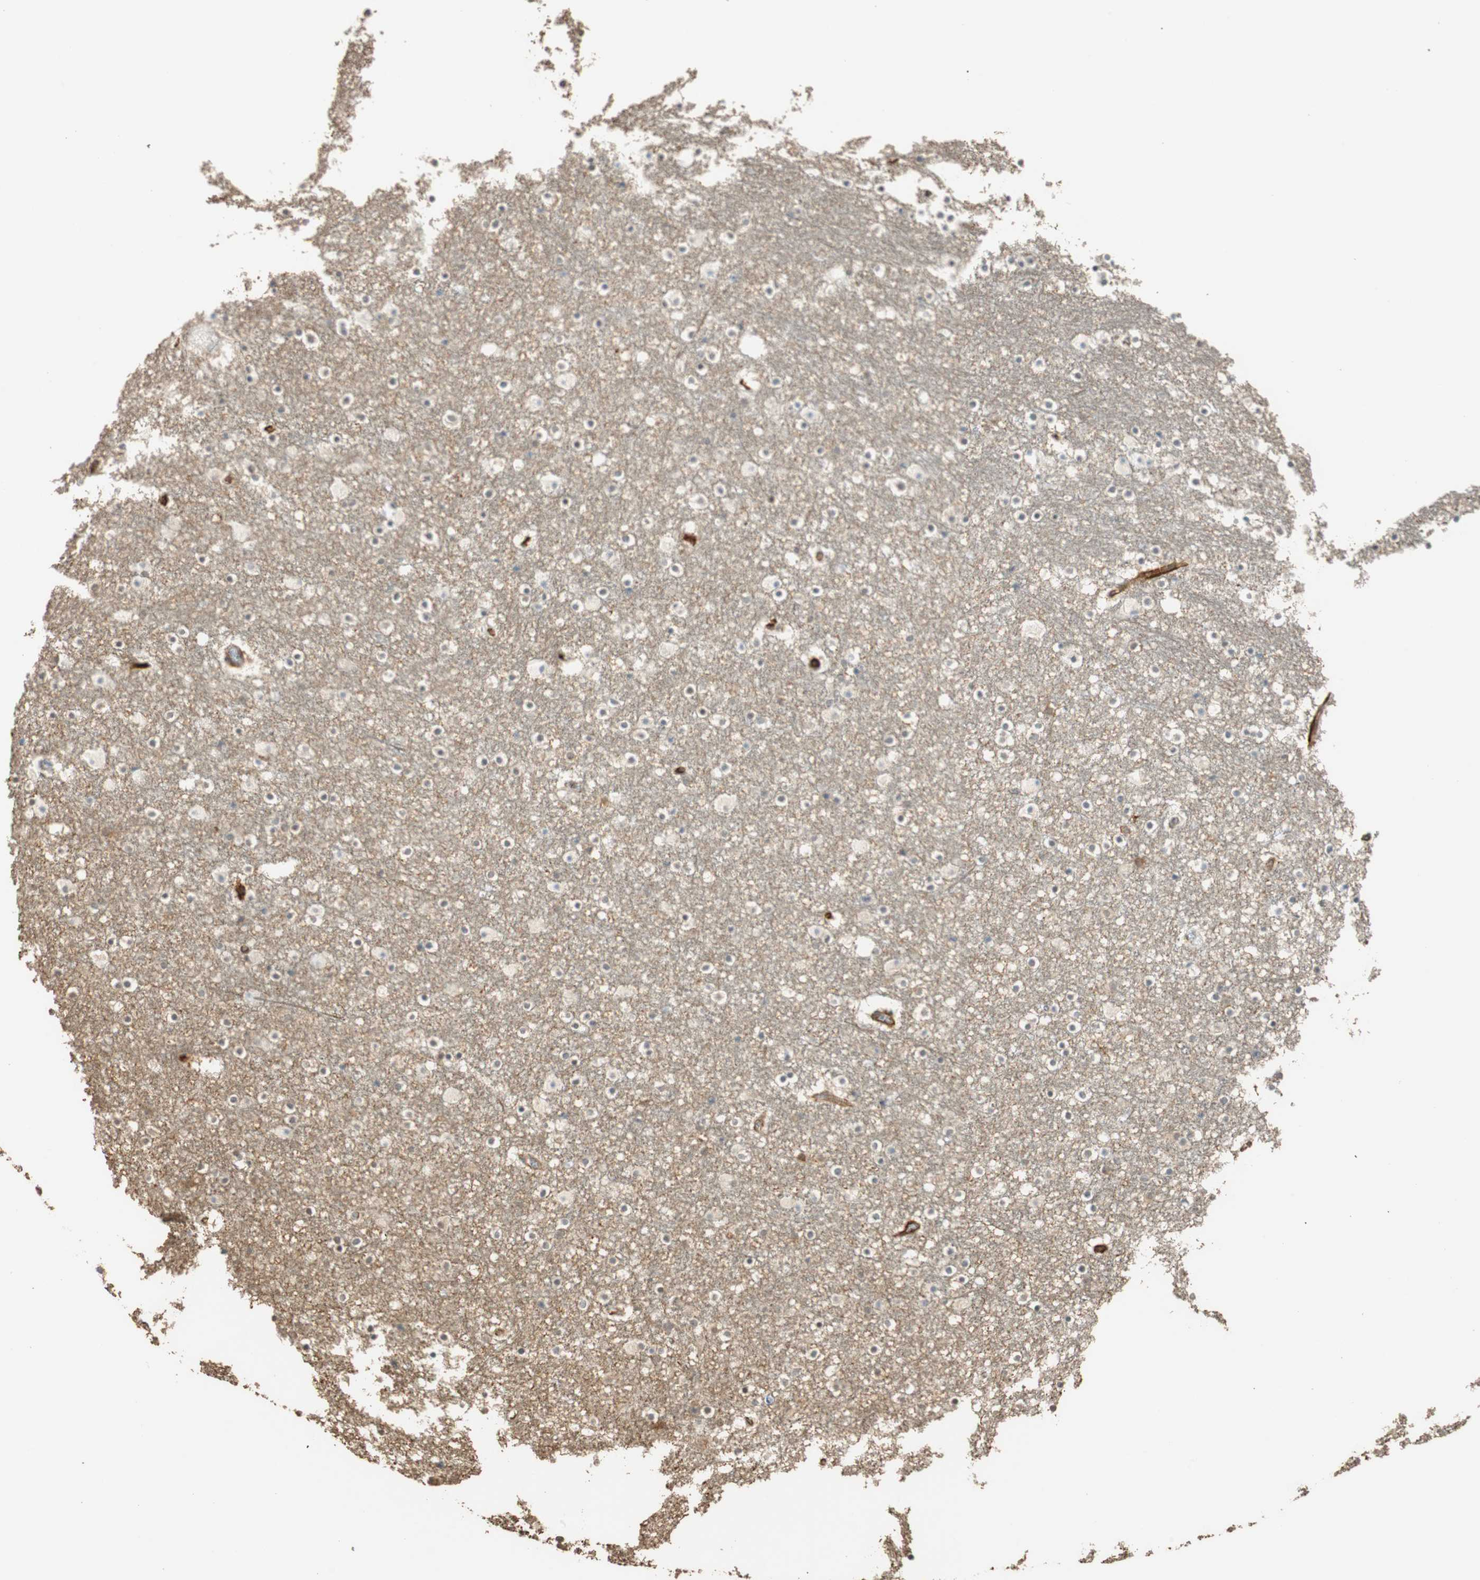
{"staining": {"intensity": "negative", "quantity": "none", "location": "none"}, "tissue": "caudate", "cell_type": "Glial cells", "image_type": "normal", "snomed": [{"axis": "morphology", "description": "Normal tissue, NOS"}, {"axis": "topography", "description": "Lateral ventricle wall"}], "caption": "Glial cells show no significant protein positivity in benign caudate. Nuclei are stained in blue.", "gene": "NES", "patient": {"sex": "male", "age": 45}}